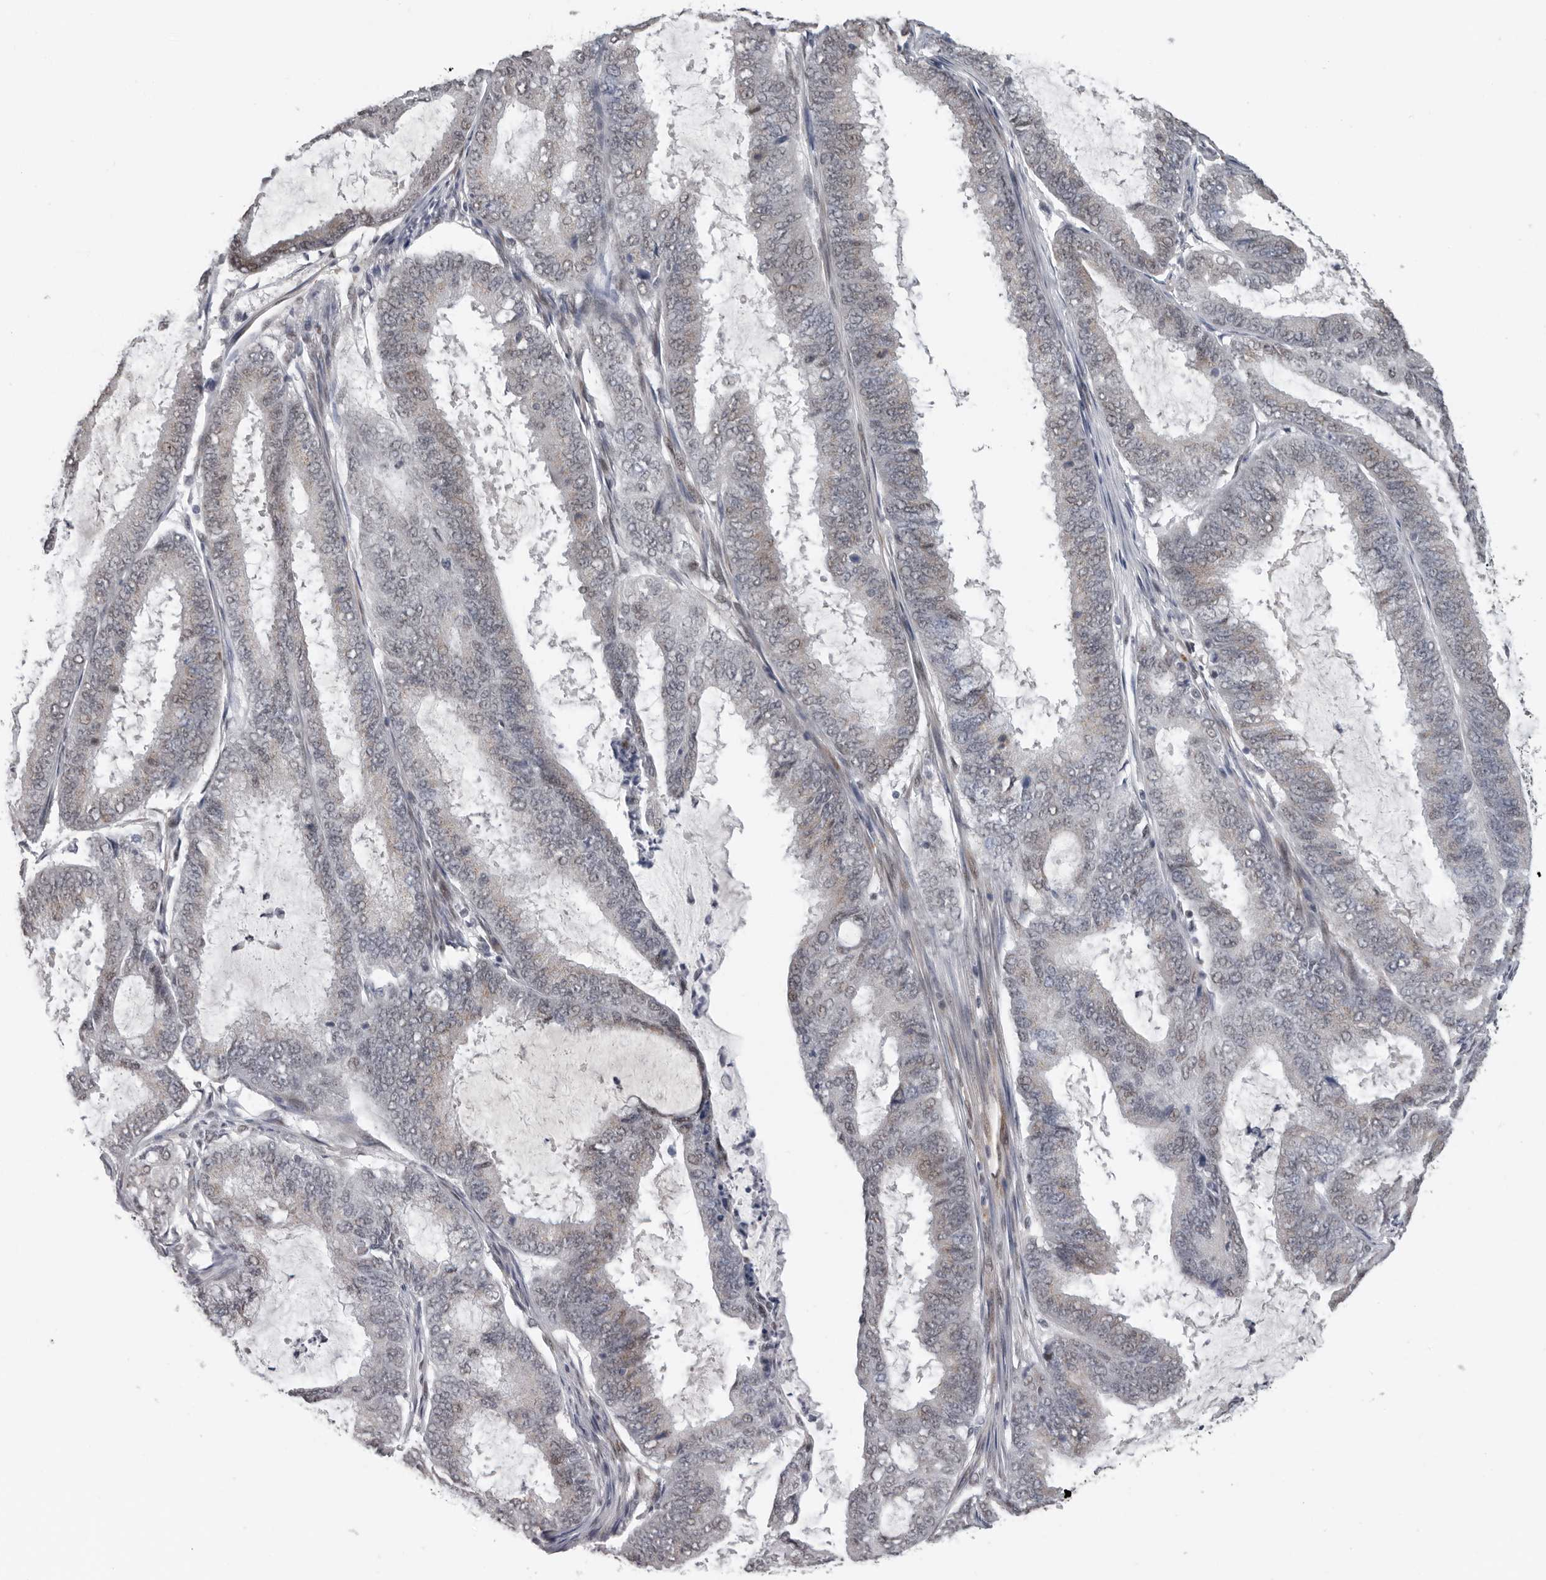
{"staining": {"intensity": "weak", "quantity": "<25%", "location": "cytoplasmic/membranous"}, "tissue": "endometrial cancer", "cell_type": "Tumor cells", "image_type": "cancer", "snomed": [{"axis": "morphology", "description": "Adenocarcinoma, NOS"}, {"axis": "topography", "description": "Endometrium"}], "caption": "Adenocarcinoma (endometrial) was stained to show a protein in brown. There is no significant expression in tumor cells.", "gene": "RALGPS2", "patient": {"sex": "female", "age": 51}}